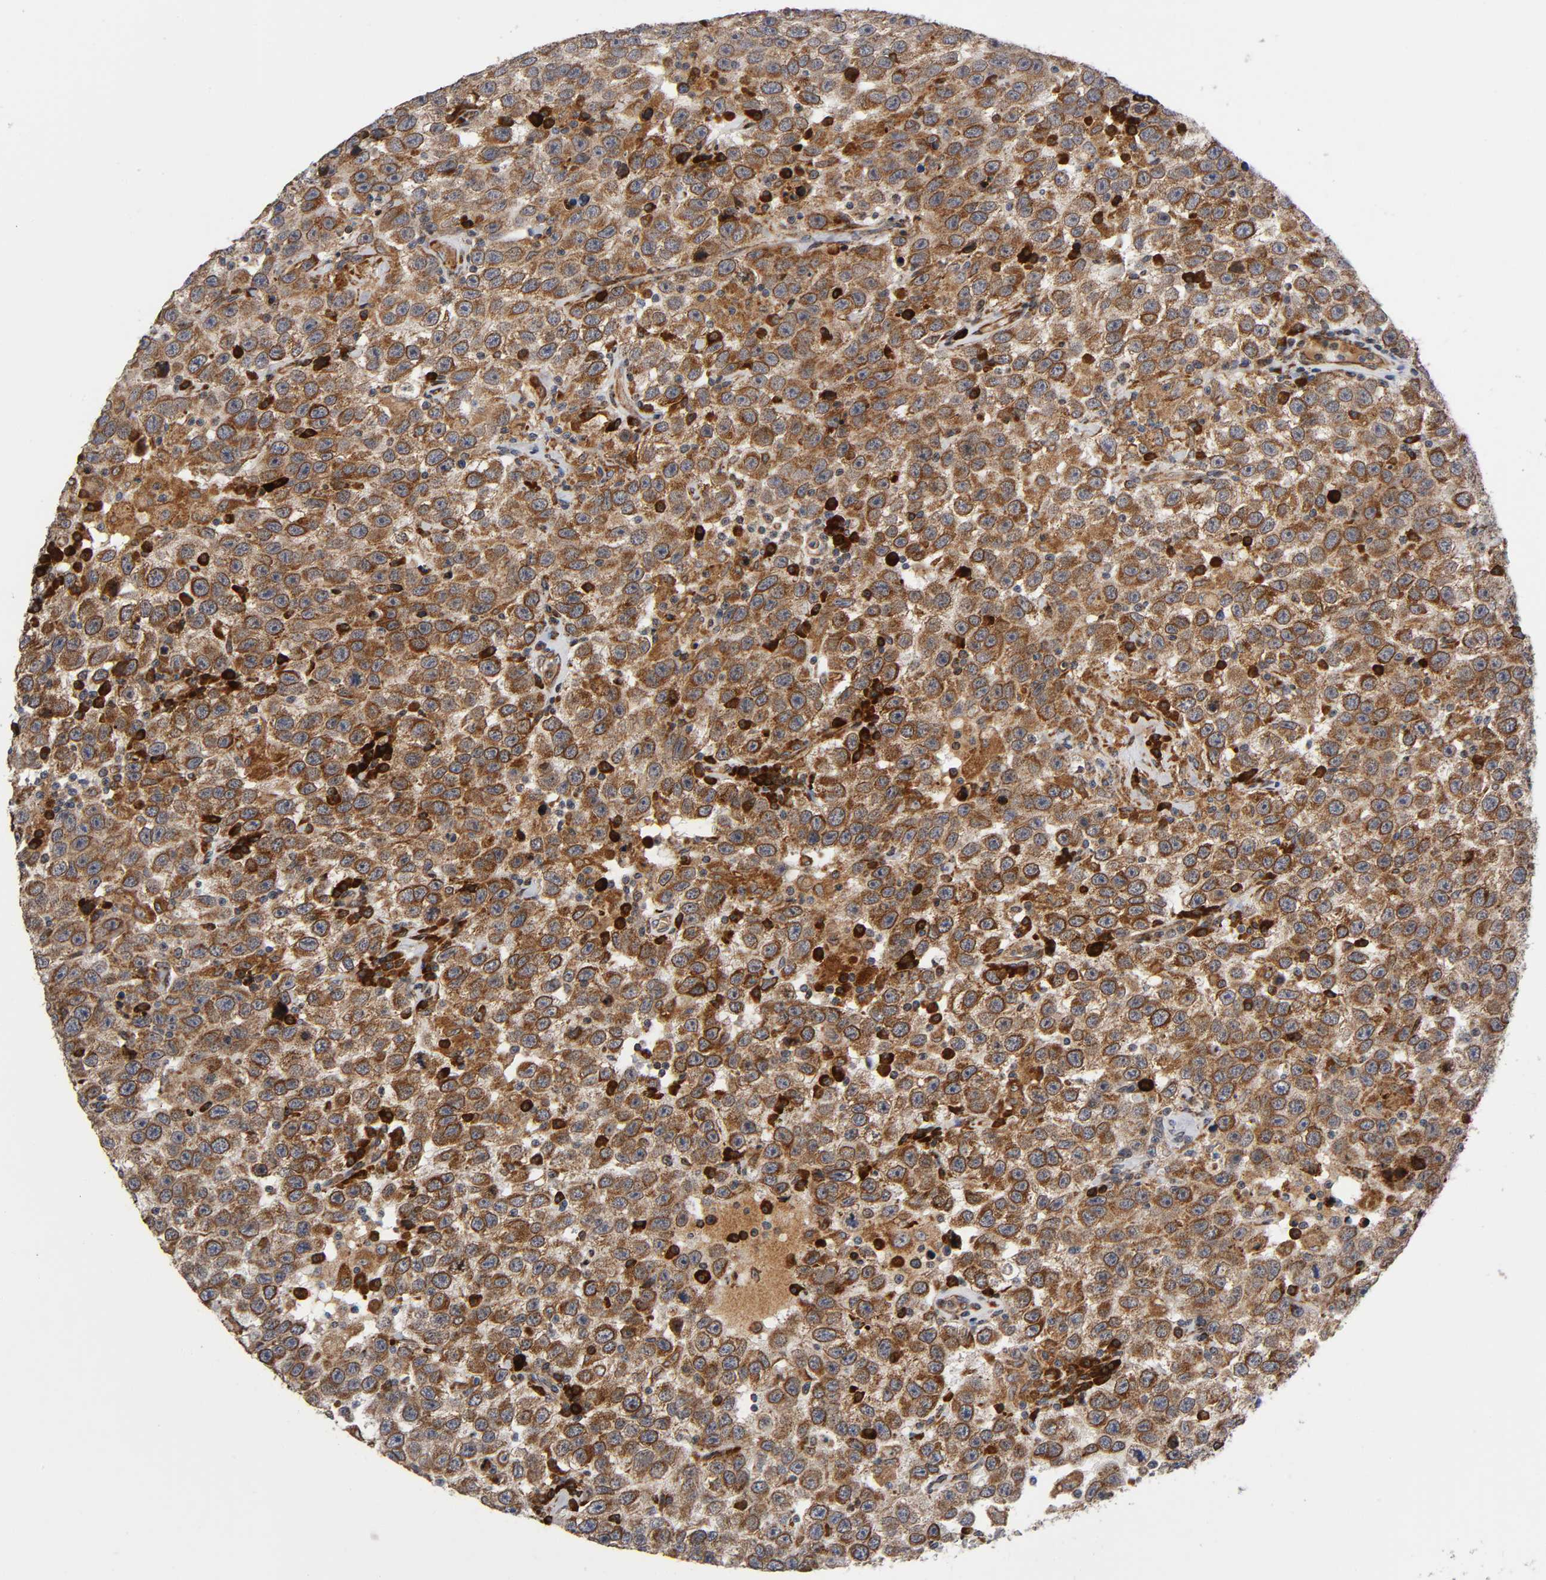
{"staining": {"intensity": "moderate", "quantity": ">75%", "location": "cytoplasmic/membranous"}, "tissue": "testis cancer", "cell_type": "Tumor cells", "image_type": "cancer", "snomed": [{"axis": "morphology", "description": "Seminoma, NOS"}, {"axis": "topography", "description": "Testis"}], "caption": "Immunohistochemical staining of human testis cancer (seminoma) demonstrates medium levels of moderate cytoplasmic/membranous positivity in about >75% of tumor cells.", "gene": "MAP3K1", "patient": {"sex": "male", "age": 41}}